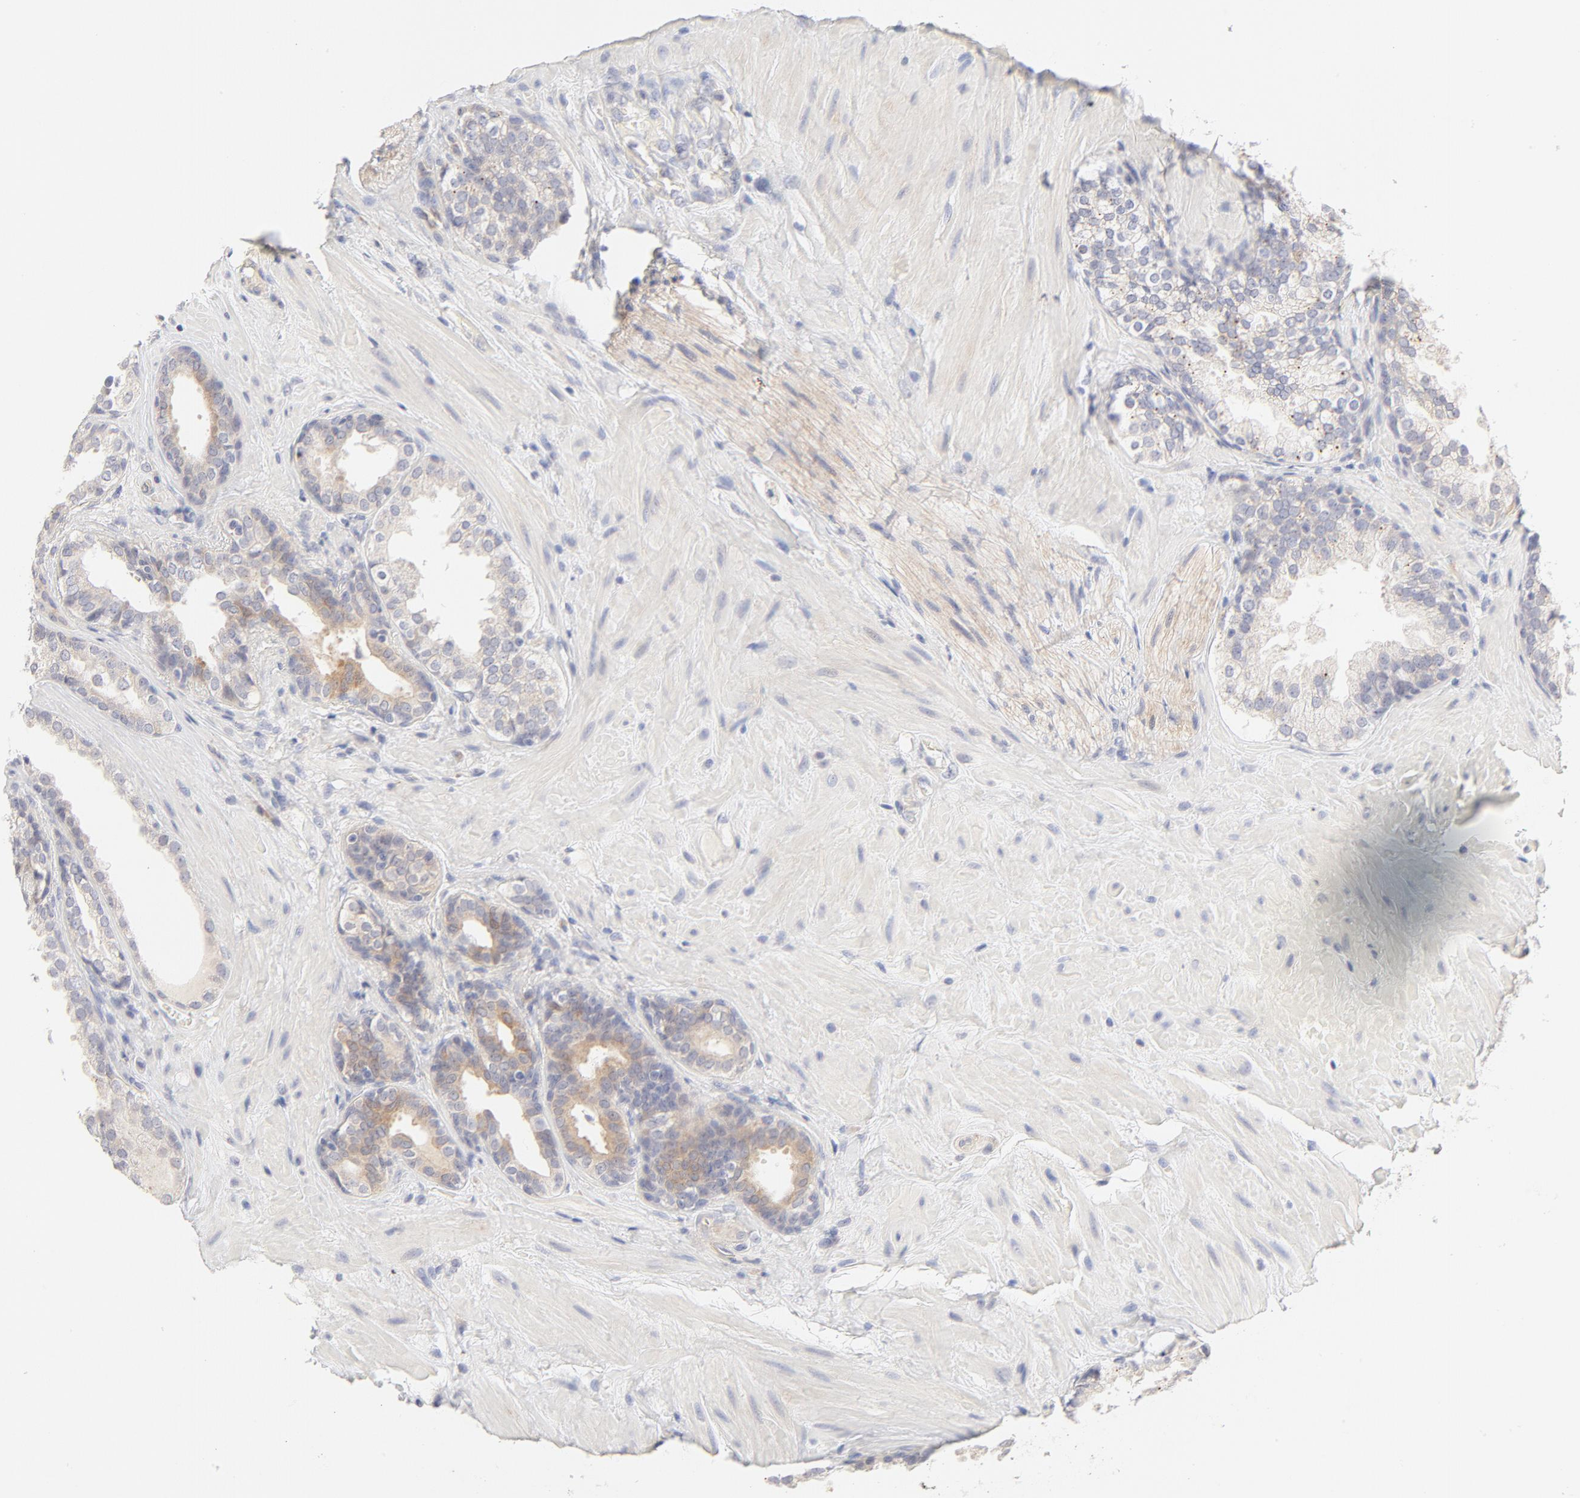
{"staining": {"intensity": "moderate", "quantity": "25%-75%", "location": "cytoplasmic/membranous"}, "tissue": "prostate cancer", "cell_type": "Tumor cells", "image_type": "cancer", "snomed": [{"axis": "morphology", "description": "Adenocarcinoma, High grade"}, {"axis": "topography", "description": "Prostate"}], "caption": "Immunohistochemical staining of prostate cancer shows medium levels of moderate cytoplasmic/membranous protein expression in approximately 25%-75% of tumor cells.", "gene": "NKX2-2", "patient": {"sex": "male", "age": 70}}